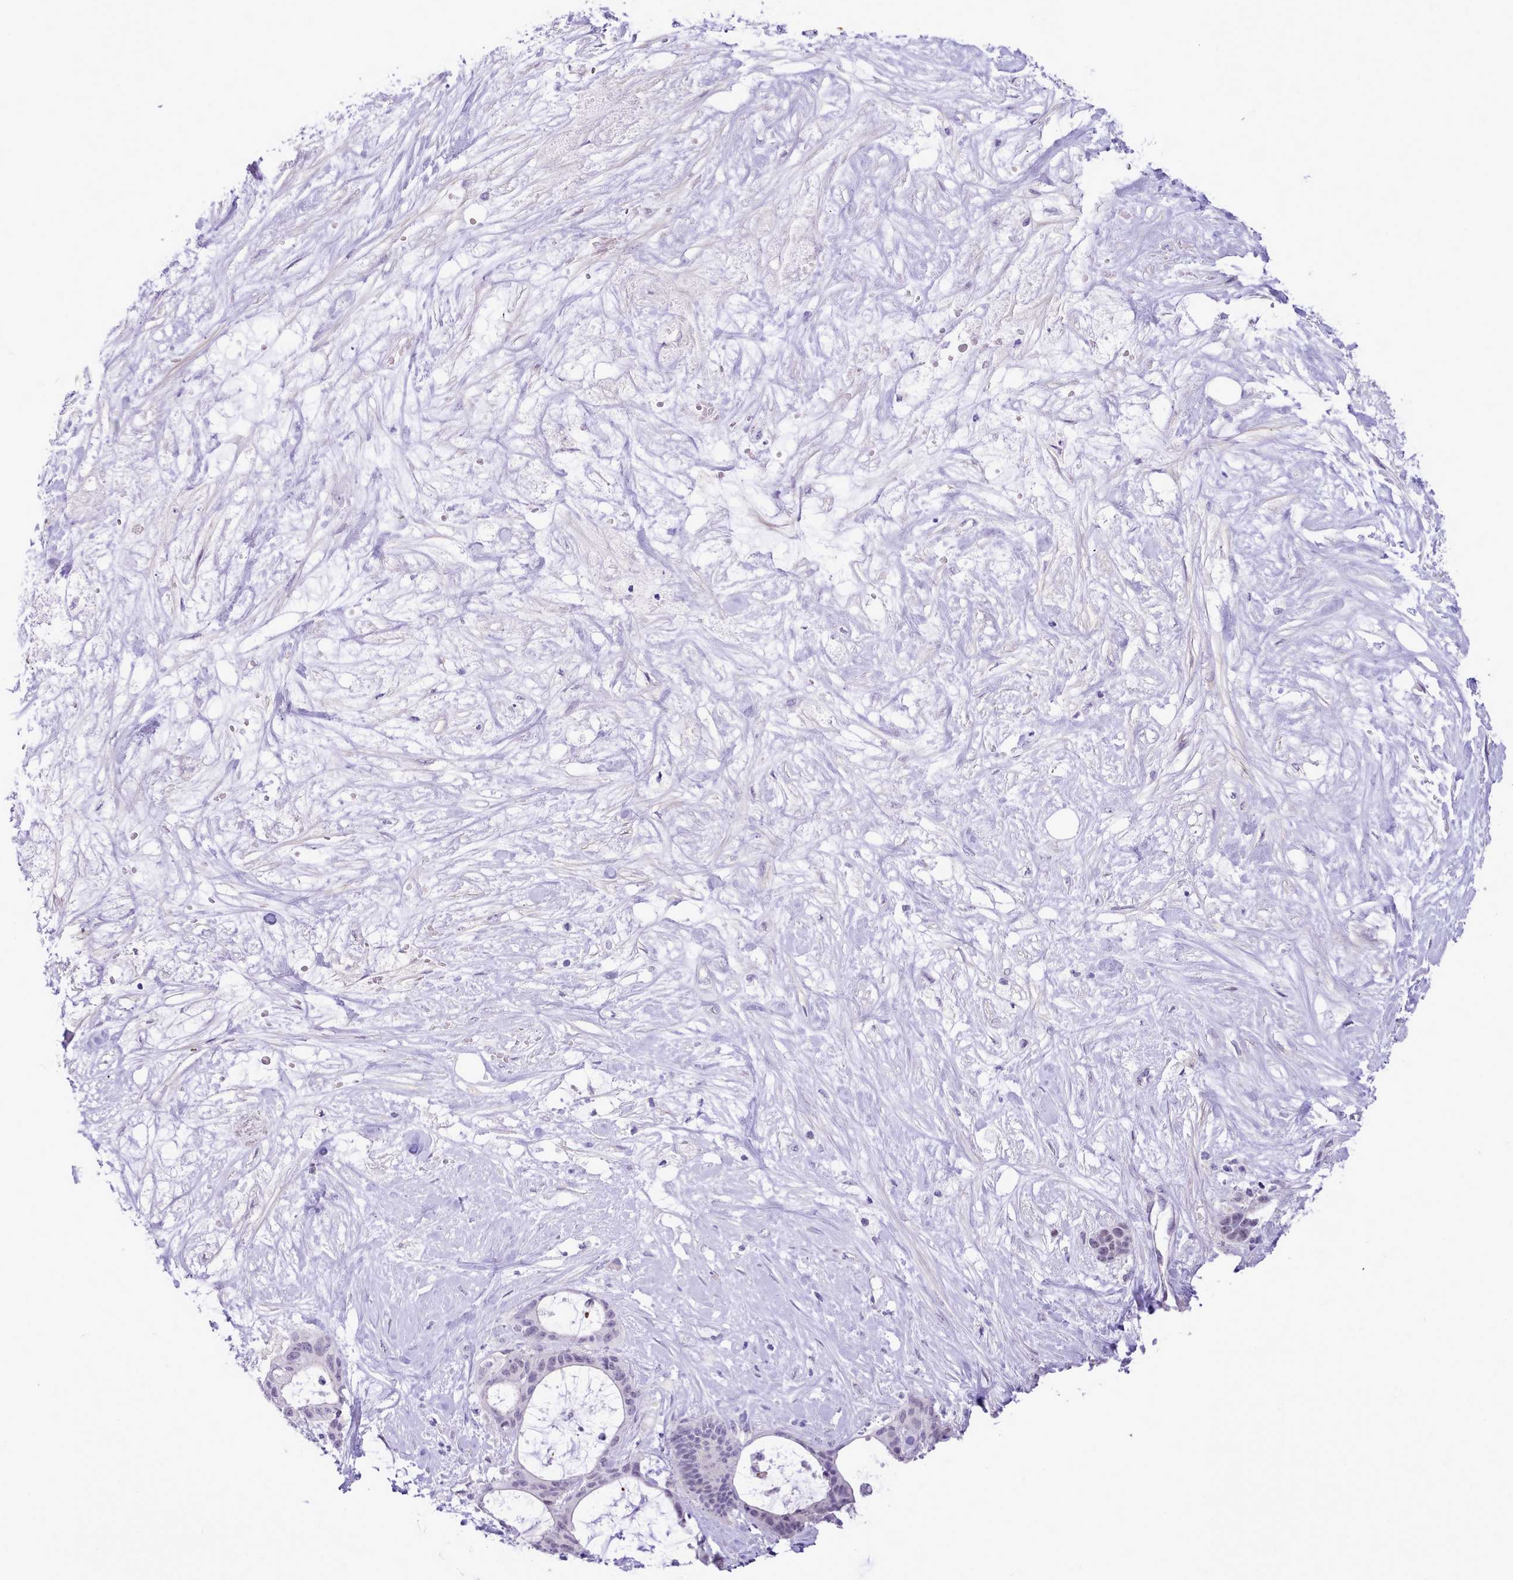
{"staining": {"intensity": "negative", "quantity": "none", "location": "none"}, "tissue": "liver cancer", "cell_type": "Tumor cells", "image_type": "cancer", "snomed": [{"axis": "morphology", "description": "Normal tissue, NOS"}, {"axis": "morphology", "description": "Cholangiocarcinoma"}, {"axis": "topography", "description": "Liver"}, {"axis": "topography", "description": "Peripheral nerve tissue"}], "caption": "The IHC image has no significant staining in tumor cells of cholangiocarcinoma (liver) tissue. The staining is performed using DAB (3,3'-diaminobenzidine) brown chromogen with nuclei counter-stained in using hematoxylin.", "gene": "LRRC37A", "patient": {"sex": "female", "age": 73}}